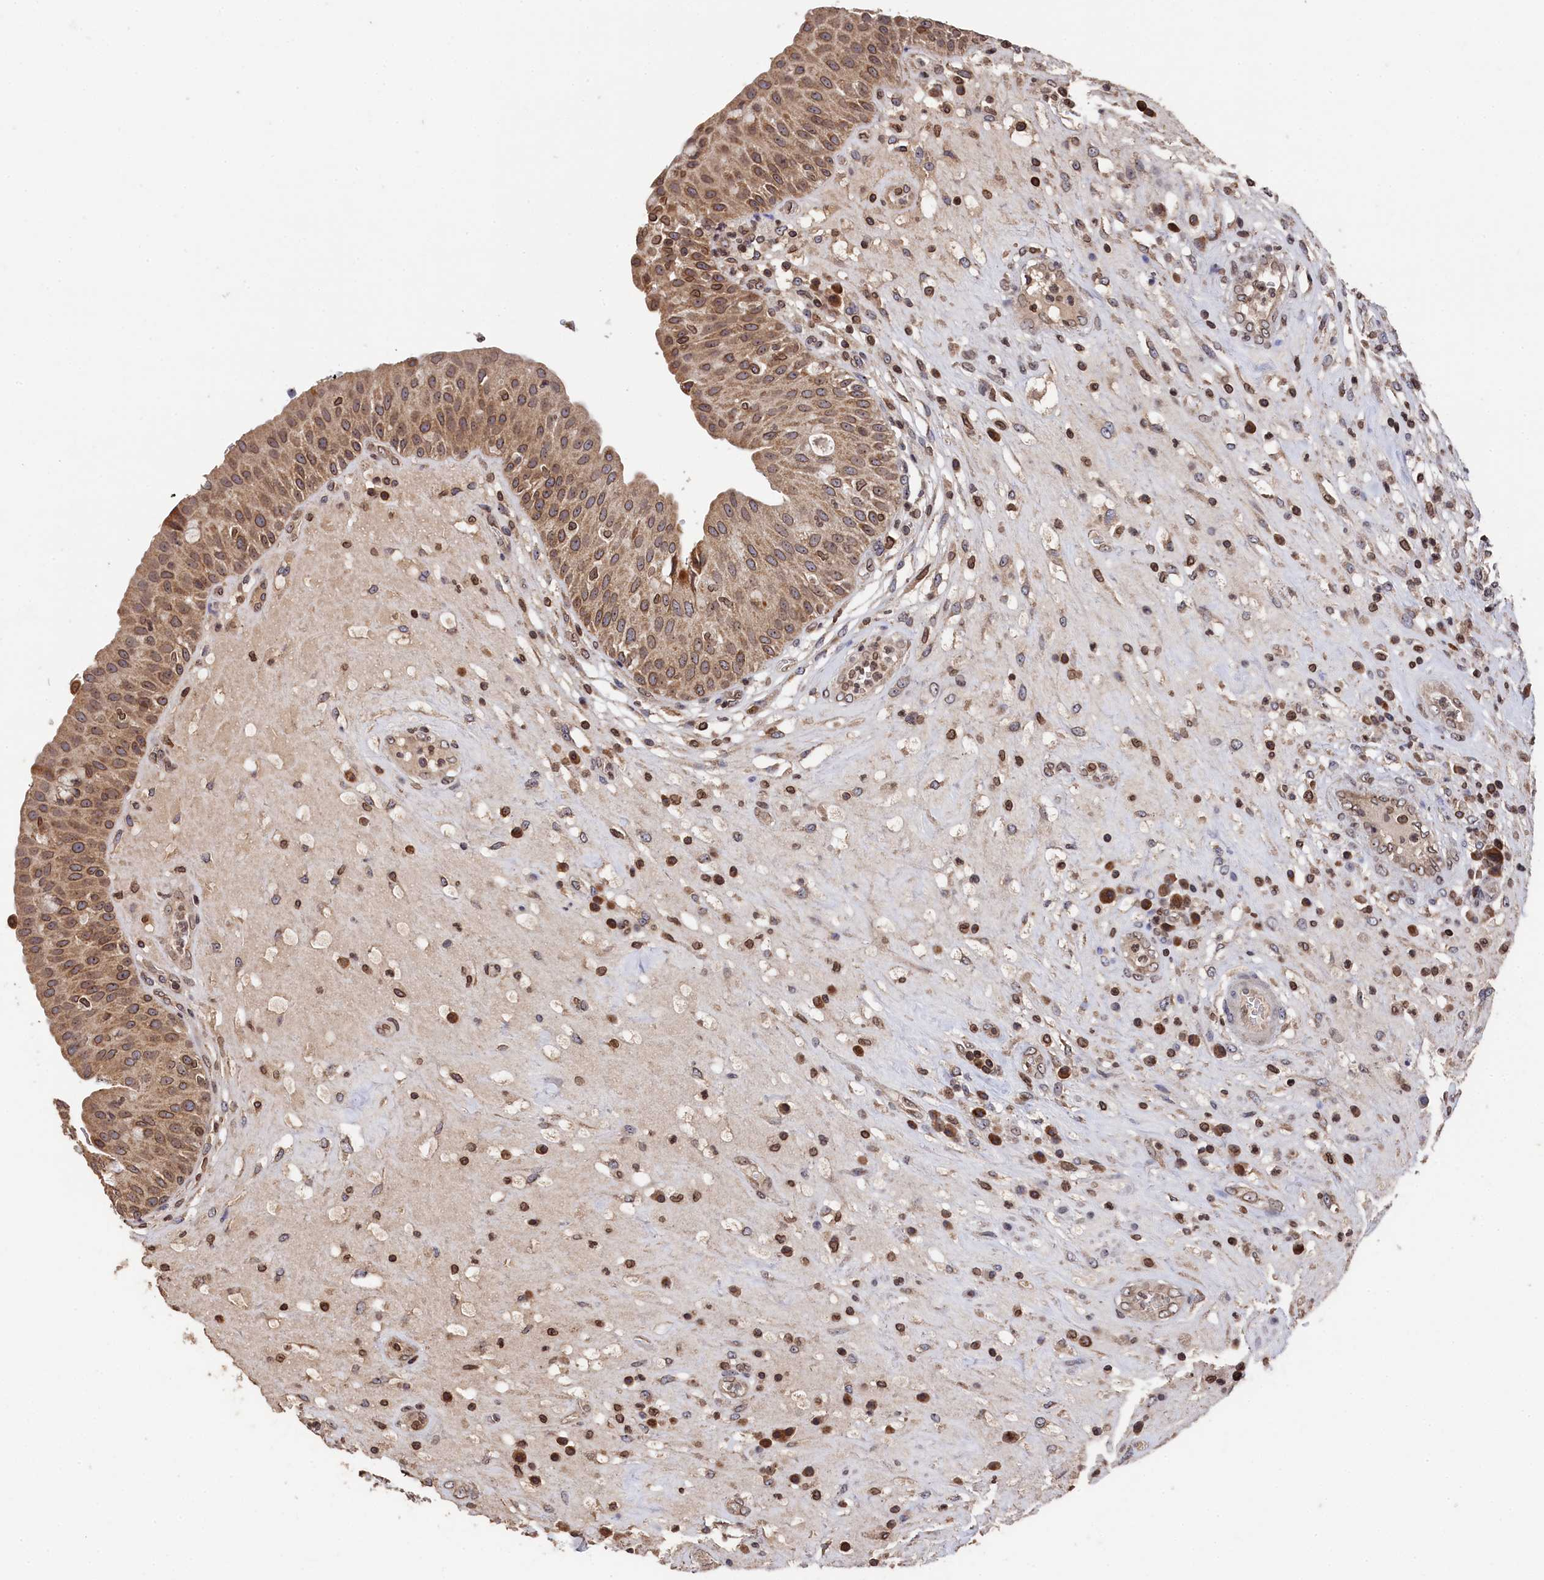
{"staining": {"intensity": "moderate", "quantity": "25%-75%", "location": "cytoplasmic/membranous,nuclear"}, "tissue": "urinary bladder", "cell_type": "Urothelial cells", "image_type": "normal", "snomed": [{"axis": "morphology", "description": "Normal tissue, NOS"}, {"axis": "topography", "description": "Urinary bladder"}], "caption": "This micrograph displays immunohistochemistry staining of unremarkable human urinary bladder, with medium moderate cytoplasmic/membranous,nuclear expression in approximately 25%-75% of urothelial cells.", "gene": "ANKEF1", "patient": {"sex": "female", "age": 62}}